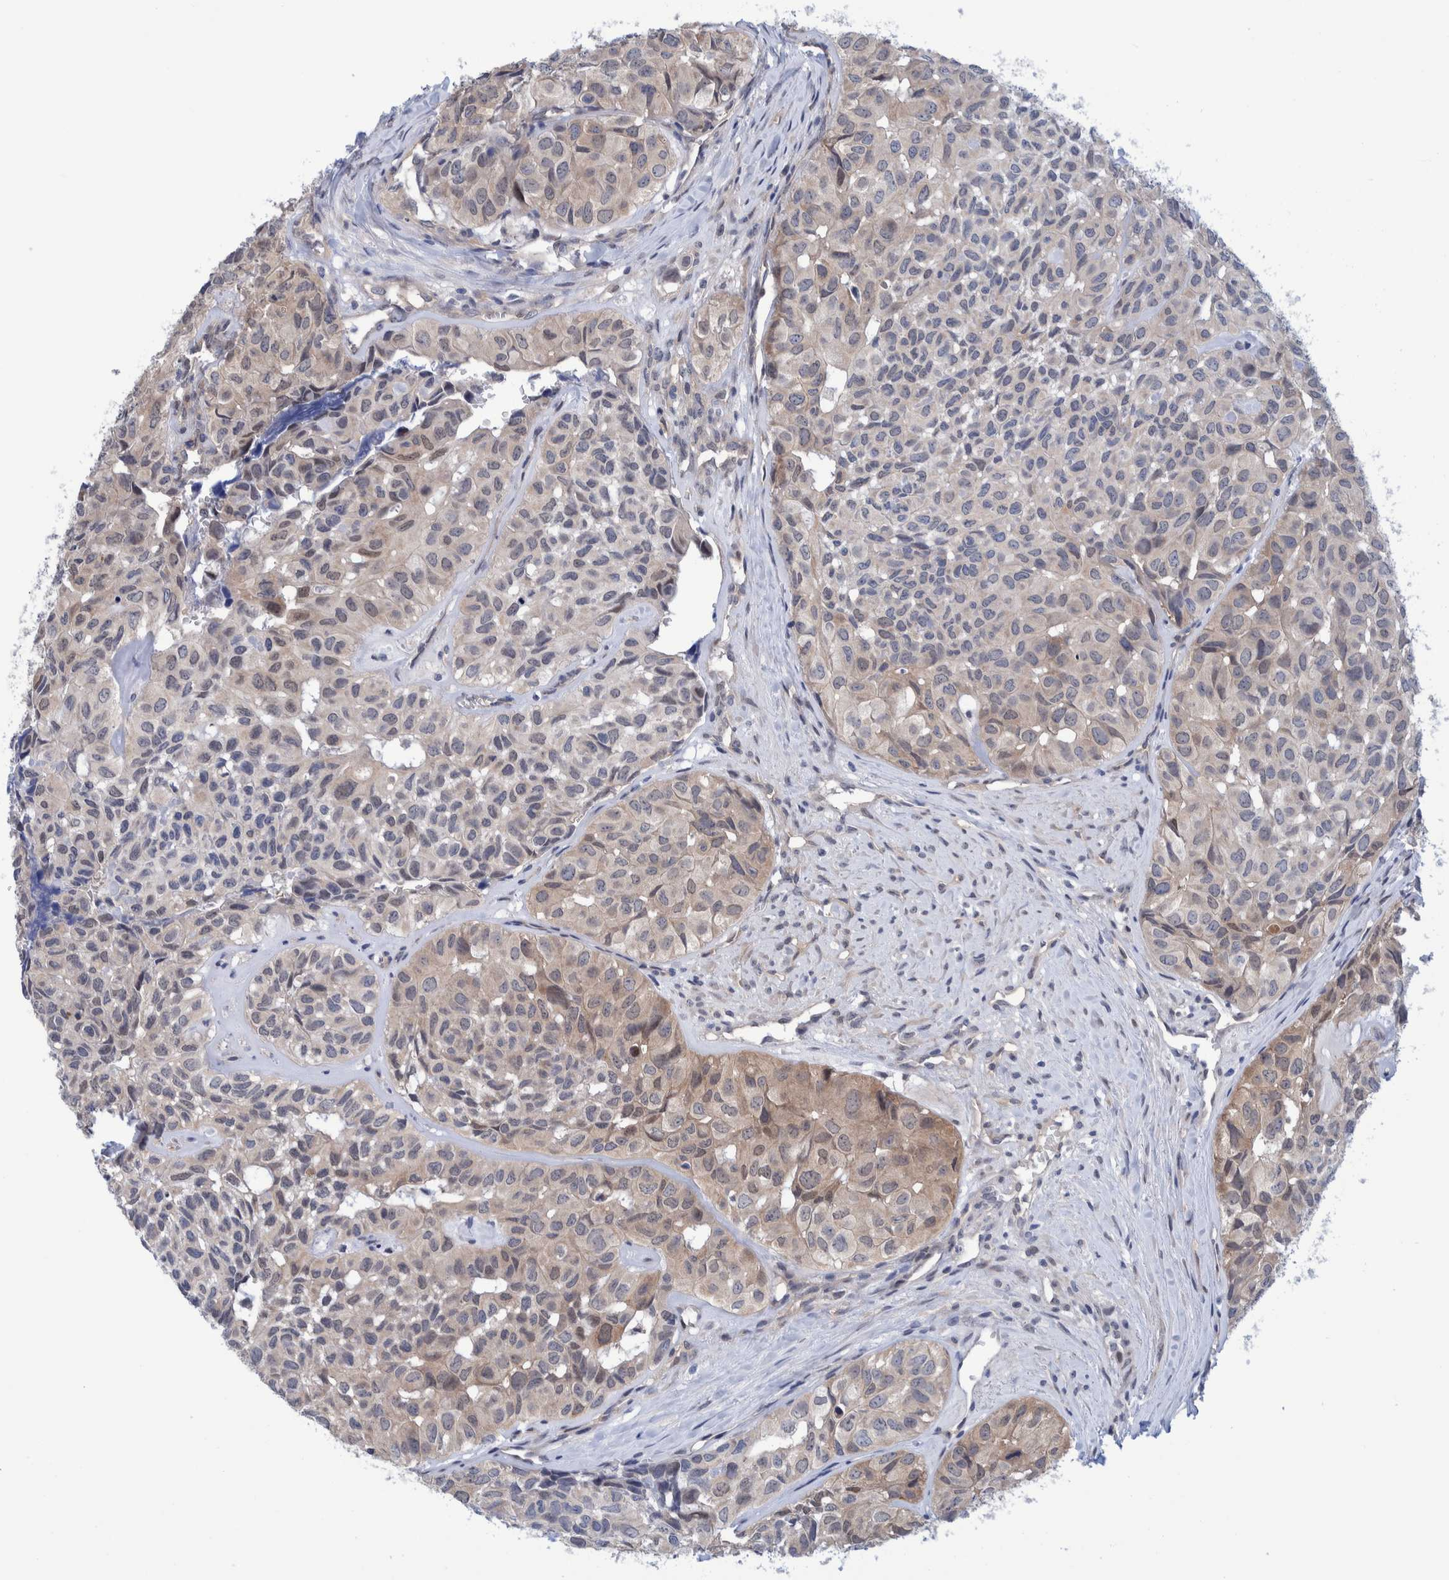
{"staining": {"intensity": "moderate", "quantity": ">75%", "location": "cytoplasmic/membranous,nuclear"}, "tissue": "head and neck cancer", "cell_type": "Tumor cells", "image_type": "cancer", "snomed": [{"axis": "morphology", "description": "Adenocarcinoma, NOS"}, {"axis": "topography", "description": "Salivary gland, NOS"}, {"axis": "topography", "description": "Head-Neck"}], "caption": "Protein staining by immunohistochemistry (IHC) exhibits moderate cytoplasmic/membranous and nuclear expression in about >75% of tumor cells in head and neck adenocarcinoma.", "gene": "PFAS", "patient": {"sex": "female", "age": 76}}